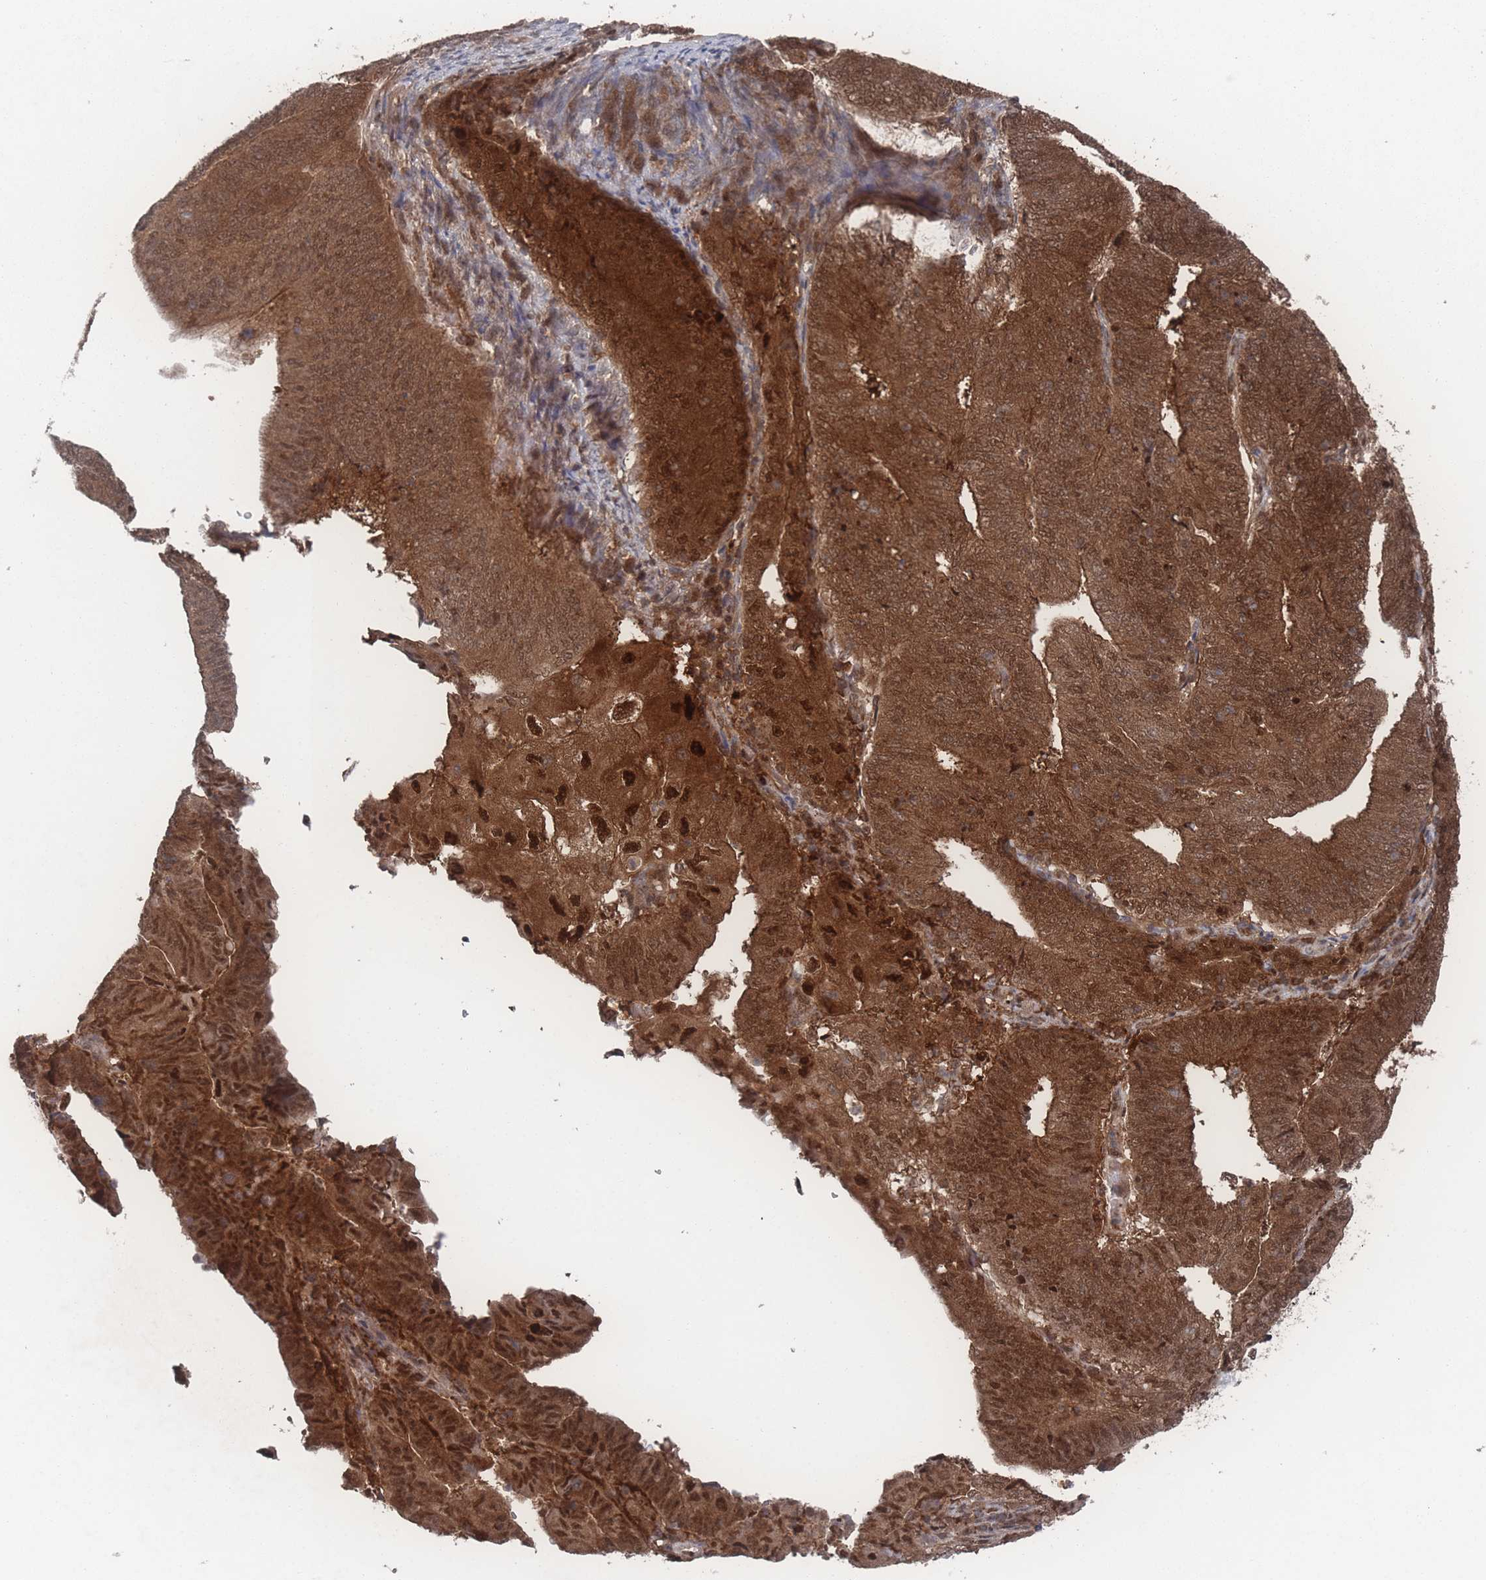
{"staining": {"intensity": "moderate", "quantity": ">75%", "location": "cytoplasmic/membranous,nuclear"}, "tissue": "endometrial cancer", "cell_type": "Tumor cells", "image_type": "cancer", "snomed": [{"axis": "morphology", "description": "Adenocarcinoma, NOS"}, {"axis": "topography", "description": "Endometrium"}], "caption": "Tumor cells exhibit medium levels of moderate cytoplasmic/membranous and nuclear staining in about >75% of cells in human endometrial cancer (adenocarcinoma).", "gene": "PSMA1", "patient": {"sex": "female", "age": 70}}